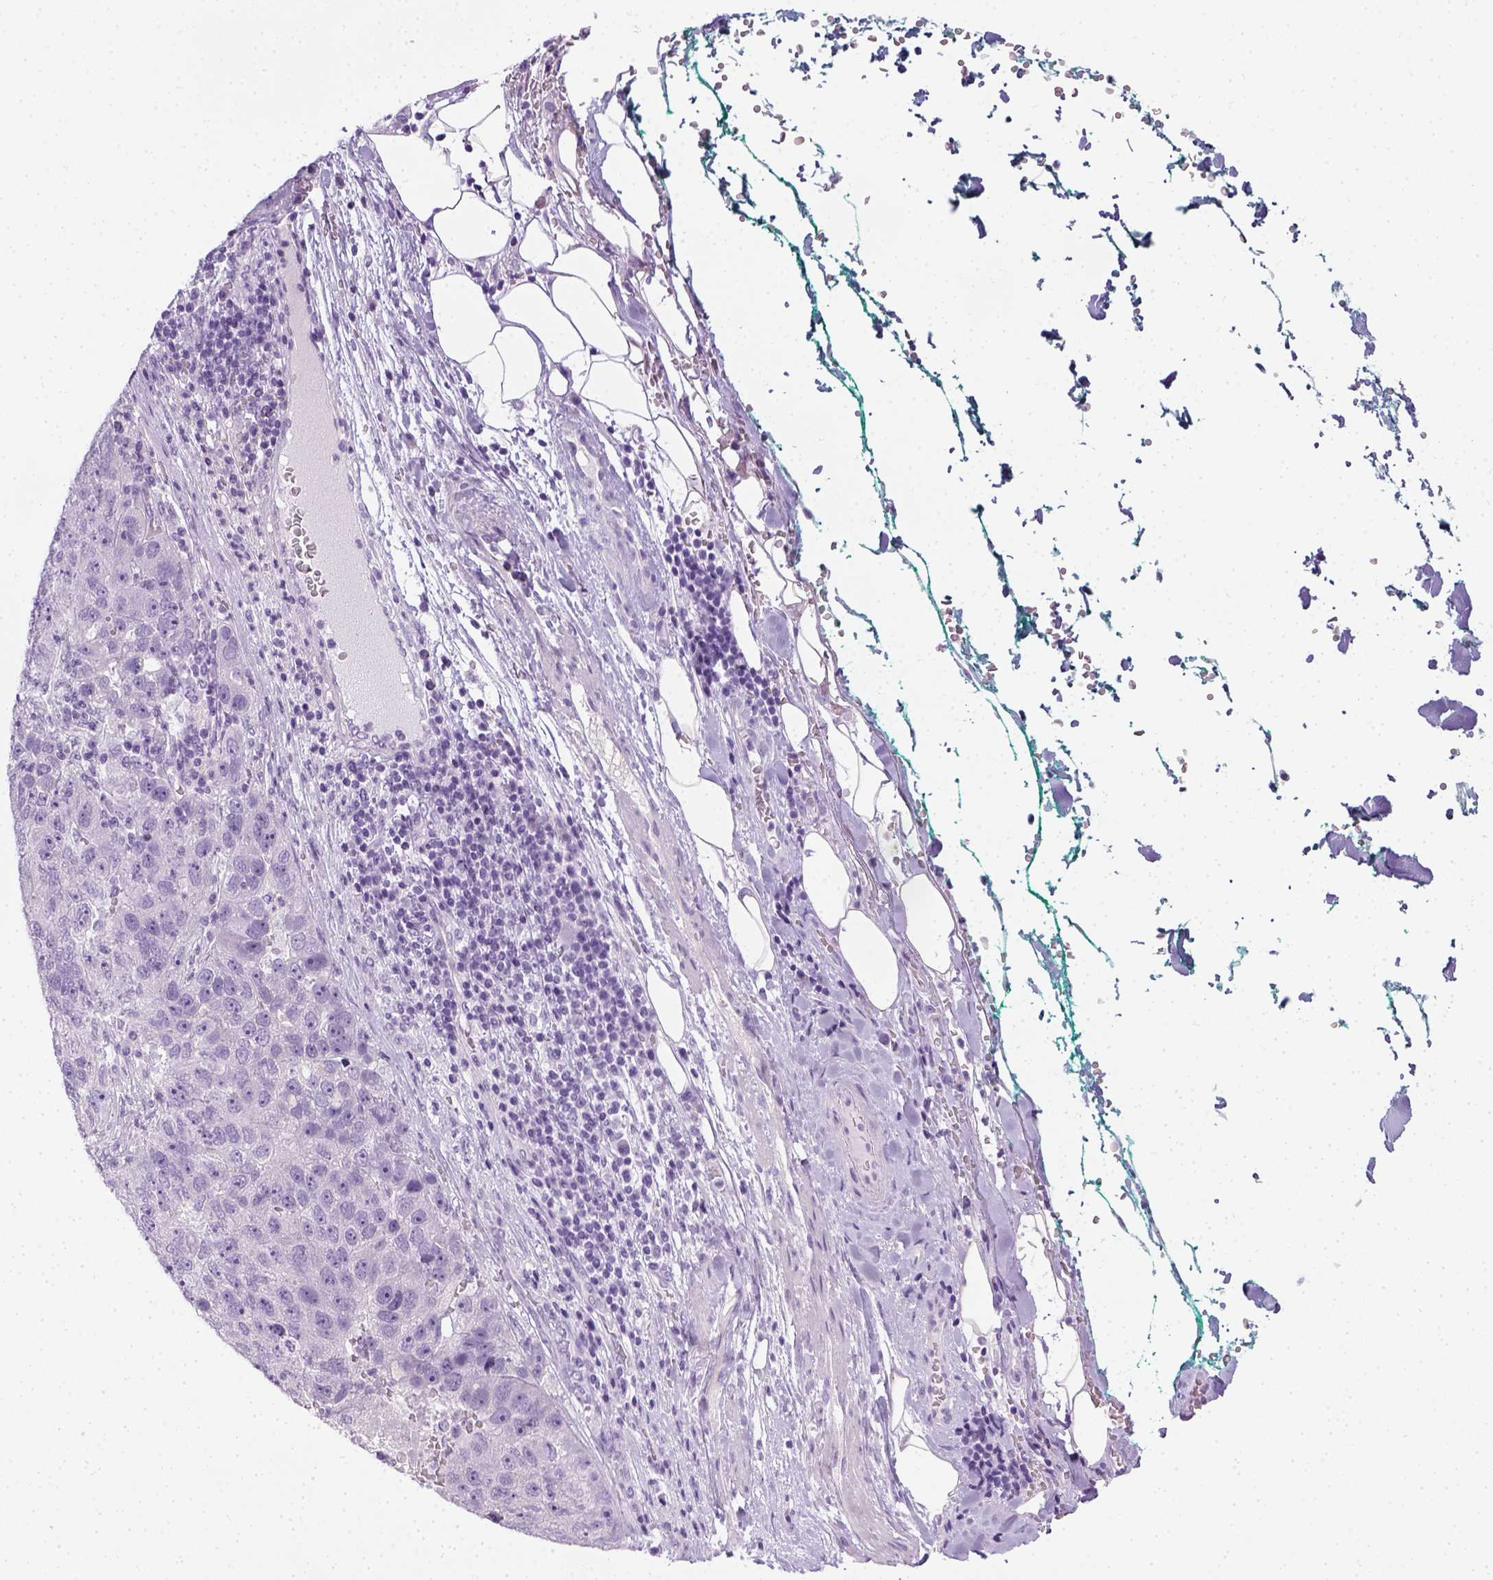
{"staining": {"intensity": "negative", "quantity": "none", "location": "none"}, "tissue": "pancreatic cancer", "cell_type": "Tumor cells", "image_type": "cancer", "snomed": [{"axis": "morphology", "description": "Adenocarcinoma, NOS"}, {"axis": "topography", "description": "Pancreas"}], "caption": "Tumor cells show no significant positivity in pancreatic cancer.", "gene": "LGSN", "patient": {"sex": "female", "age": 61}}